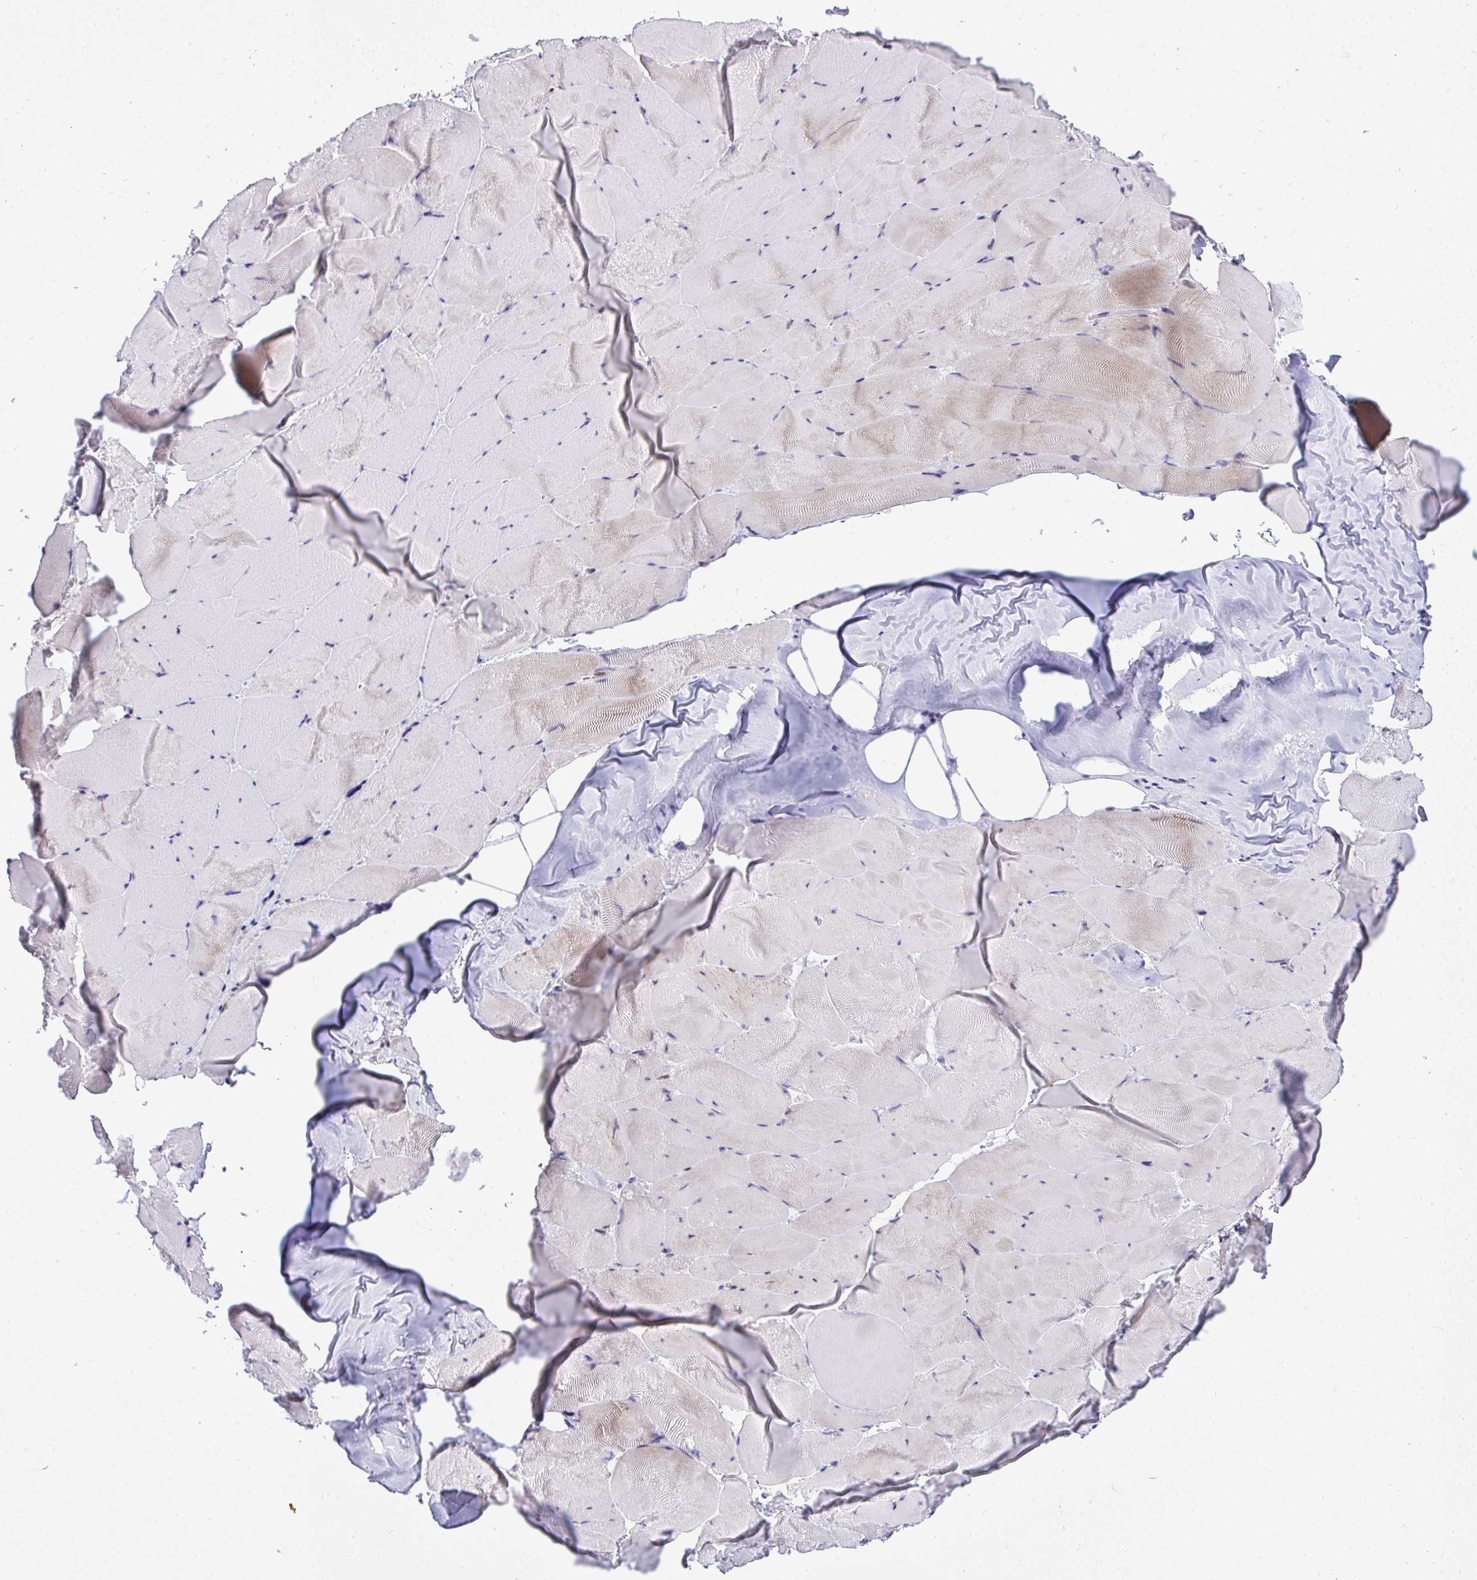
{"staining": {"intensity": "weak", "quantity": "<25%", "location": "cytoplasmic/membranous,nuclear"}, "tissue": "skeletal muscle", "cell_type": "Myocytes", "image_type": "normal", "snomed": [{"axis": "morphology", "description": "Normal tissue, NOS"}, {"axis": "topography", "description": "Skeletal muscle"}], "caption": "High power microscopy micrograph of an immunohistochemistry histopathology image of unremarkable skeletal muscle, revealing no significant positivity in myocytes. (DAB (3,3'-diaminobenzidine) immunohistochemistry, high magnification).", "gene": "TEAD4", "patient": {"sex": "female", "age": 64}}